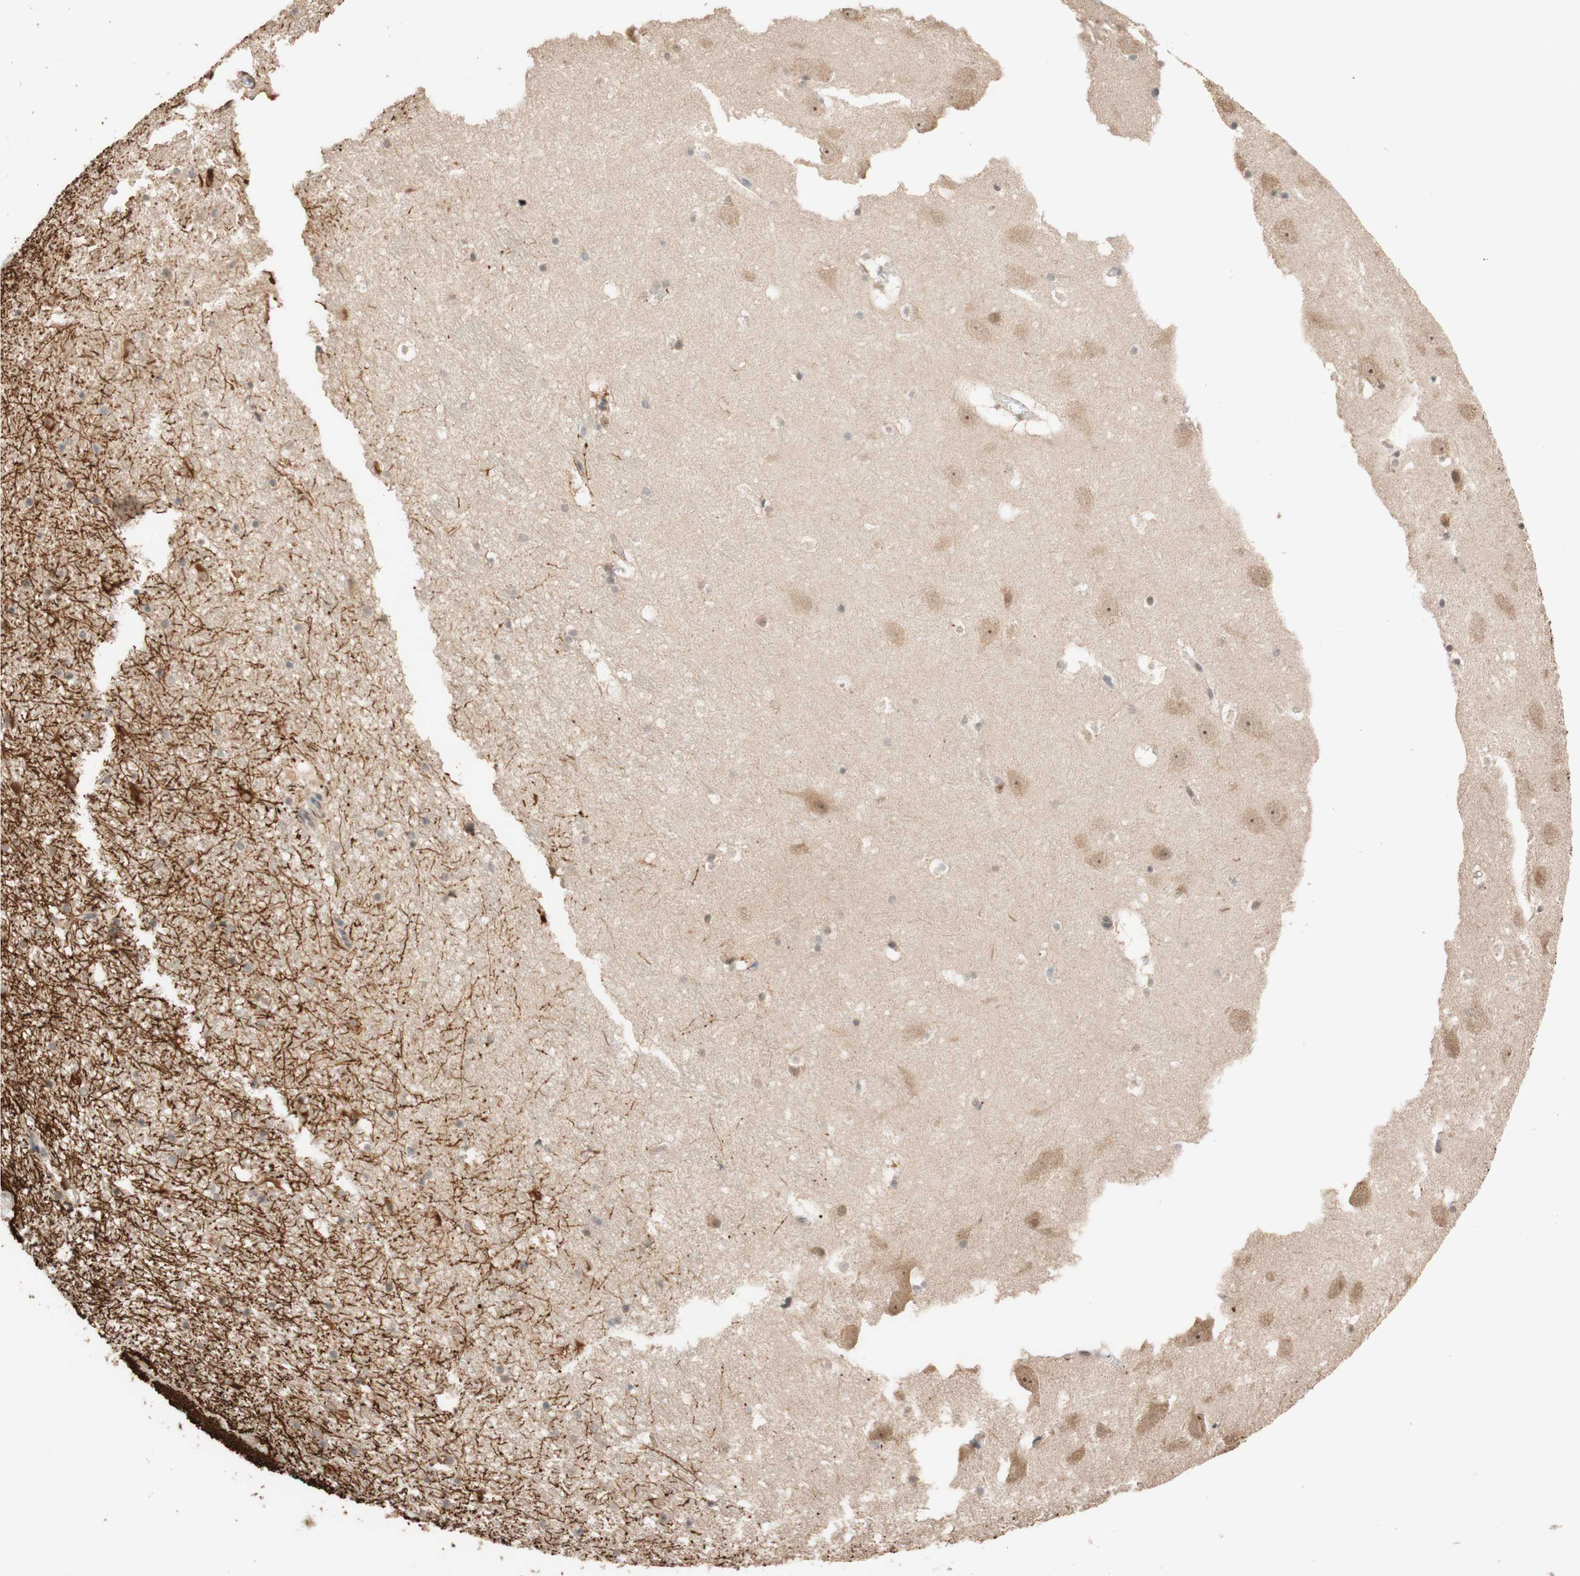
{"staining": {"intensity": "strong", "quantity": "25%-75%", "location": "cytoplasmic/membranous"}, "tissue": "hippocampus", "cell_type": "Glial cells", "image_type": "normal", "snomed": [{"axis": "morphology", "description": "Normal tissue, NOS"}, {"axis": "topography", "description": "Hippocampus"}], "caption": "Human hippocampus stained with a brown dye displays strong cytoplasmic/membranous positive expression in approximately 25%-75% of glial cells.", "gene": "CCNC", "patient": {"sex": "male", "age": 45}}